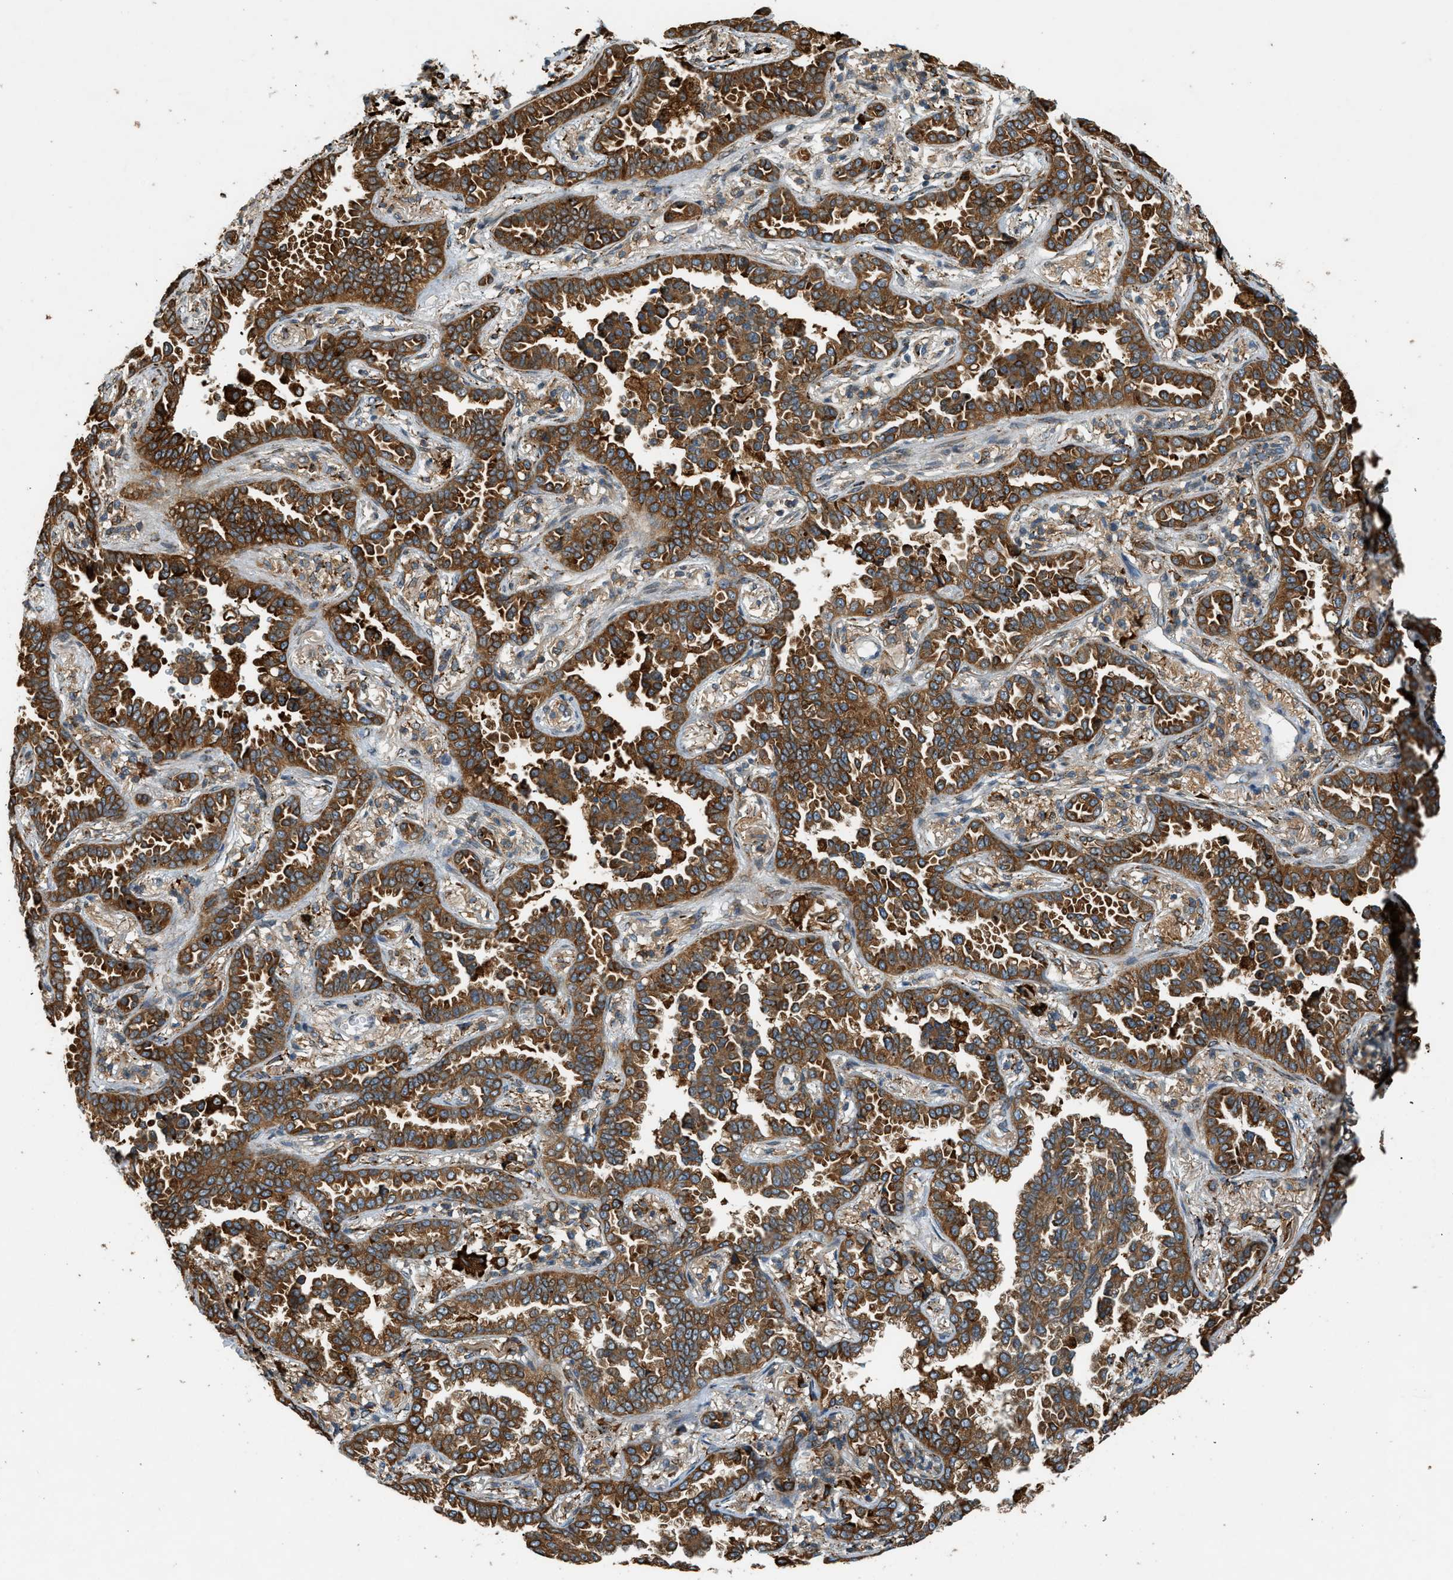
{"staining": {"intensity": "strong", "quantity": ">75%", "location": "cytoplasmic/membranous"}, "tissue": "lung cancer", "cell_type": "Tumor cells", "image_type": "cancer", "snomed": [{"axis": "morphology", "description": "Normal tissue, NOS"}, {"axis": "morphology", "description": "Adenocarcinoma, NOS"}, {"axis": "topography", "description": "Lung"}], "caption": "Protein staining exhibits strong cytoplasmic/membranous staining in about >75% of tumor cells in adenocarcinoma (lung). Nuclei are stained in blue.", "gene": "SEMA4D", "patient": {"sex": "male", "age": 59}}